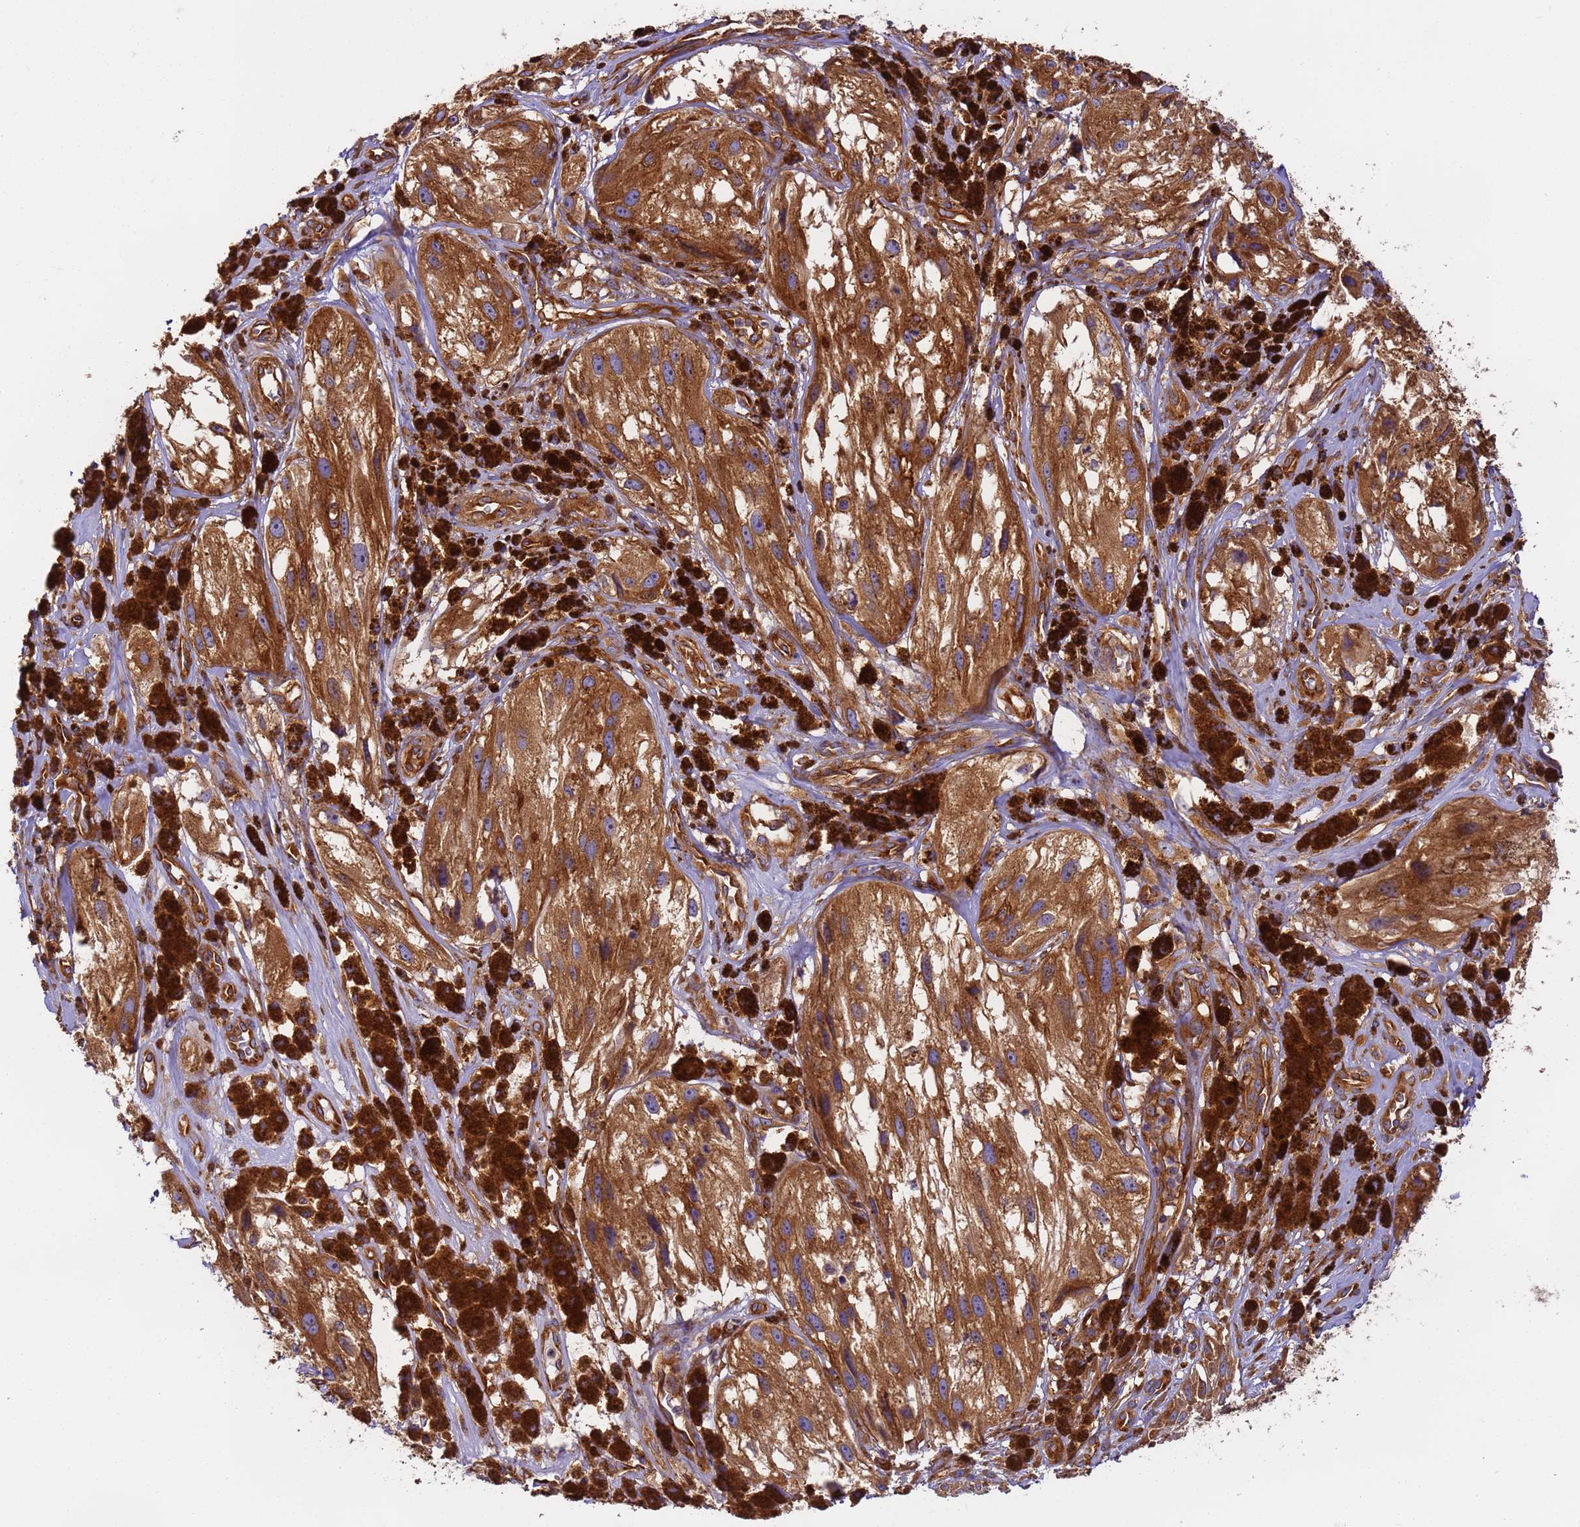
{"staining": {"intensity": "strong", "quantity": ">75%", "location": "cytoplasmic/membranous"}, "tissue": "melanoma", "cell_type": "Tumor cells", "image_type": "cancer", "snomed": [{"axis": "morphology", "description": "Malignant melanoma, NOS"}, {"axis": "topography", "description": "Skin"}], "caption": "Tumor cells display strong cytoplasmic/membranous staining in about >75% of cells in malignant melanoma.", "gene": "DYNC1I2", "patient": {"sex": "male", "age": 88}}